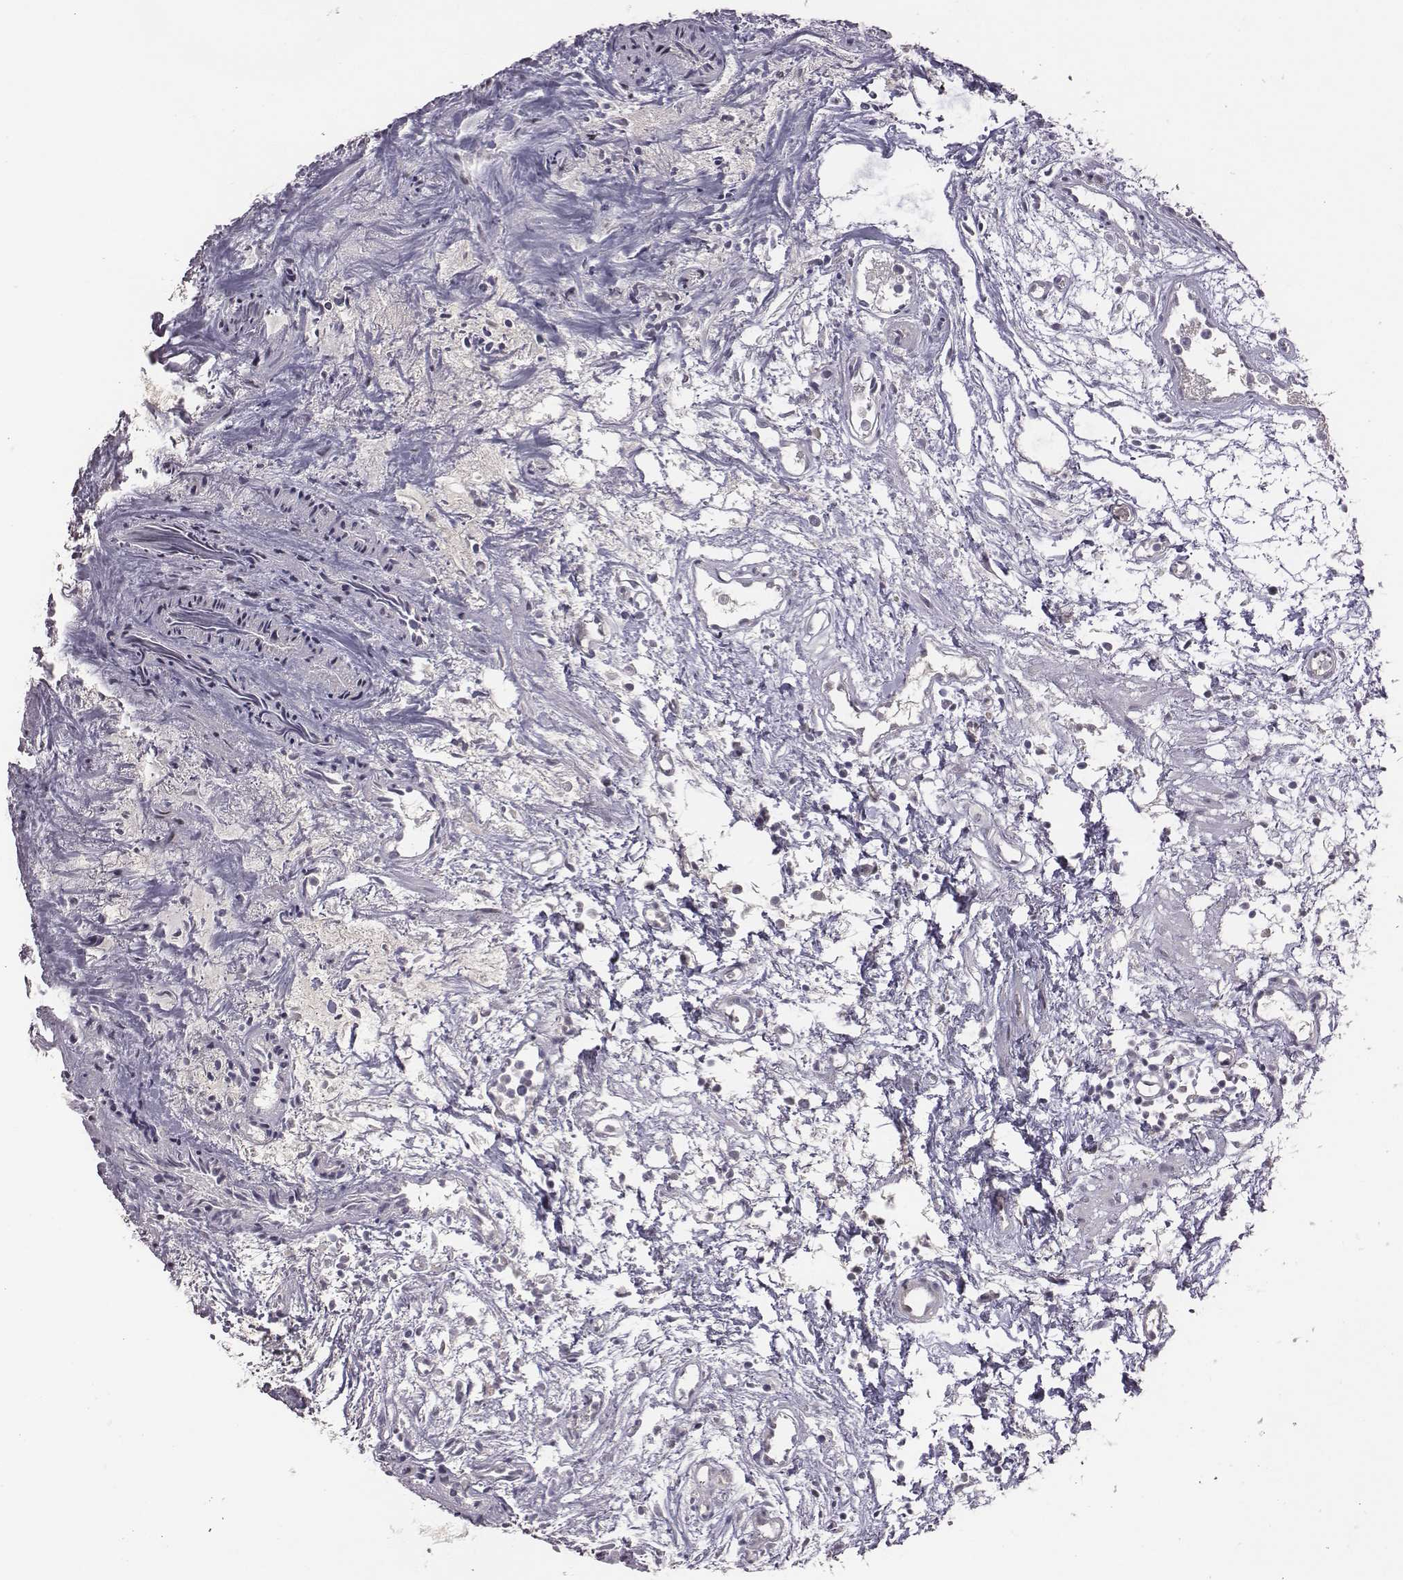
{"staining": {"intensity": "negative", "quantity": "none", "location": "none"}, "tissue": "urothelial cancer", "cell_type": "Tumor cells", "image_type": "cancer", "snomed": [{"axis": "morphology", "description": "Urothelial carcinoma, Low grade"}, {"axis": "topography", "description": "Urinary bladder"}], "caption": "DAB (3,3'-diaminobenzidine) immunohistochemical staining of urothelial cancer exhibits no significant positivity in tumor cells.", "gene": "SMURF2", "patient": {"sex": "male", "age": 70}}